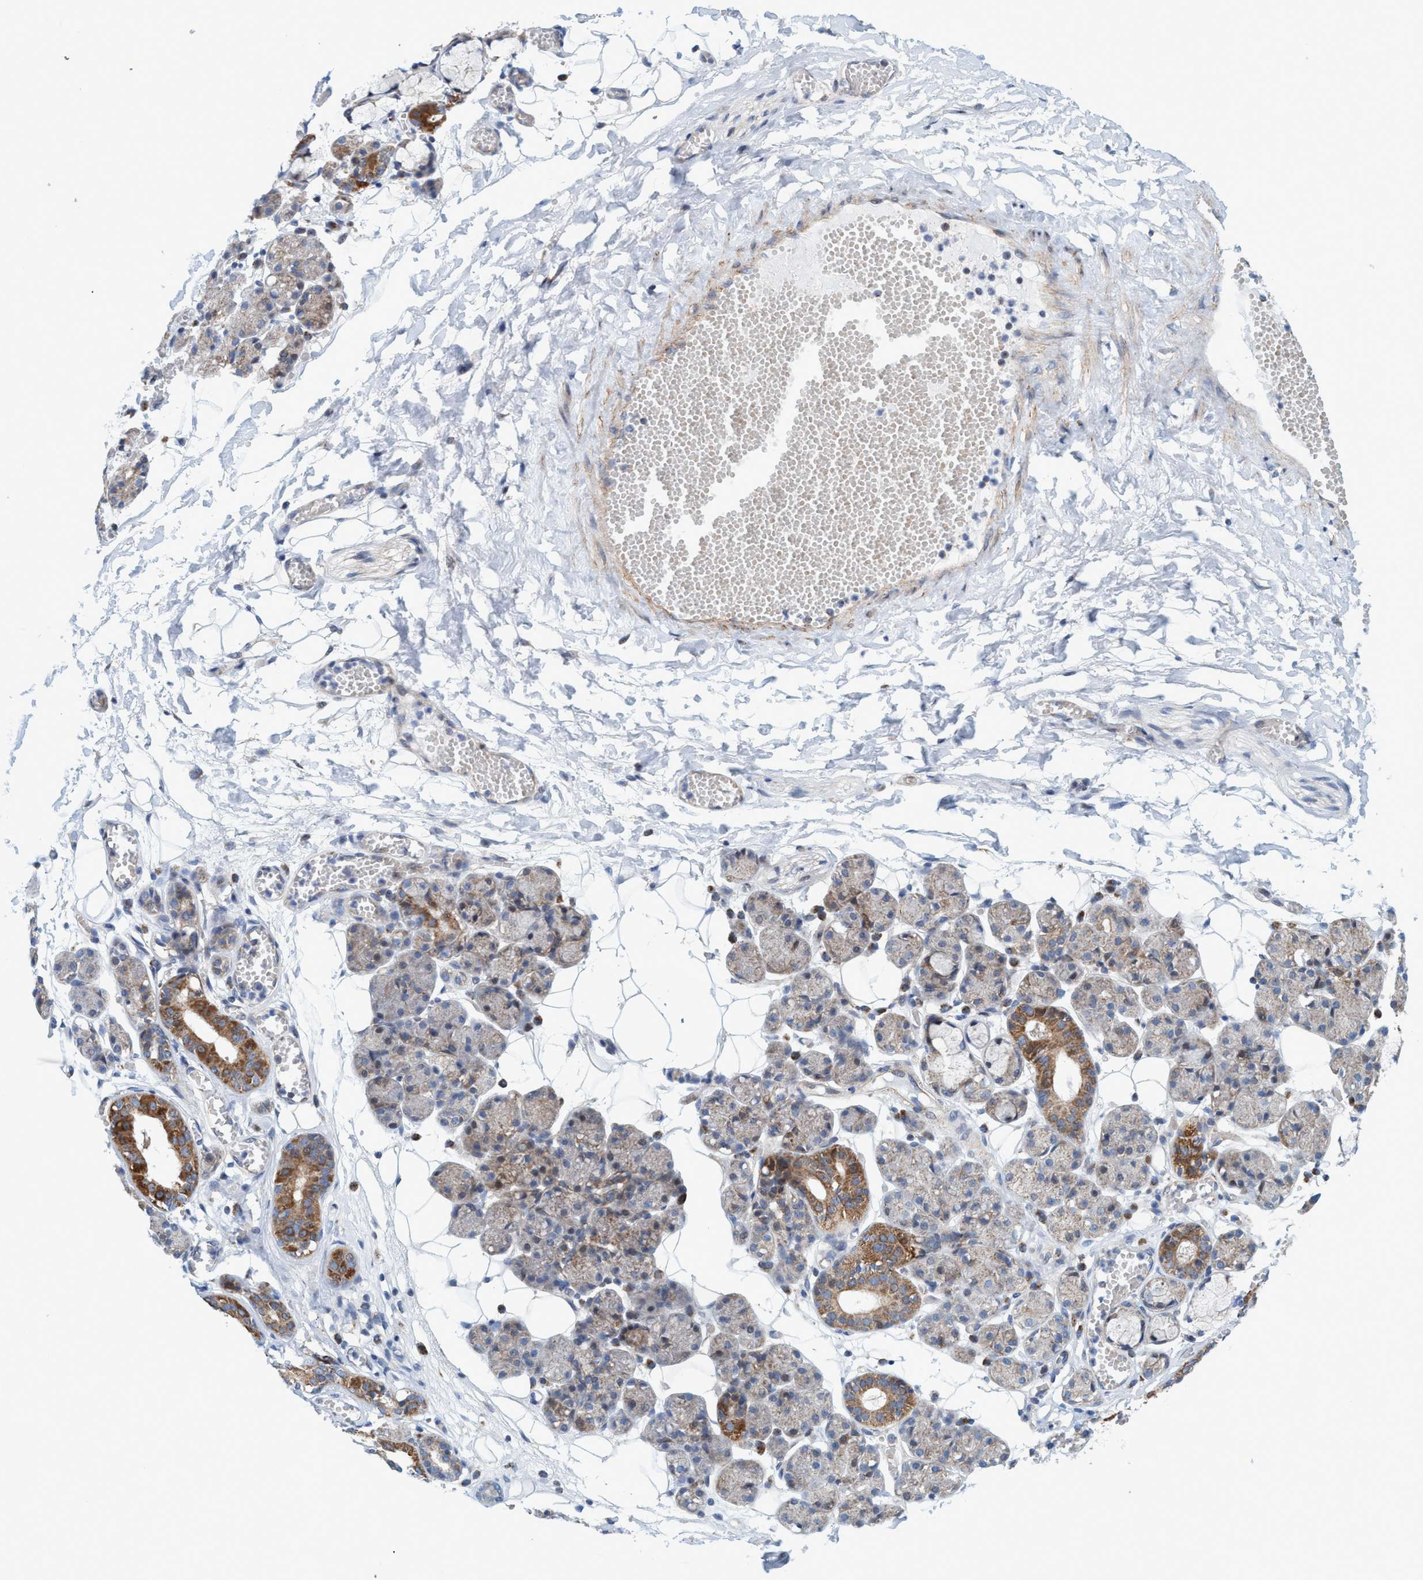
{"staining": {"intensity": "moderate", "quantity": "25%-75%", "location": "cytoplasmic/membranous"}, "tissue": "salivary gland", "cell_type": "Glandular cells", "image_type": "normal", "snomed": [{"axis": "morphology", "description": "Normal tissue, NOS"}, {"axis": "topography", "description": "Salivary gland"}], "caption": "Immunohistochemical staining of unremarkable human salivary gland demonstrates moderate cytoplasmic/membranous protein staining in approximately 25%-75% of glandular cells.", "gene": "POLR1F", "patient": {"sex": "male", "age": 63}}